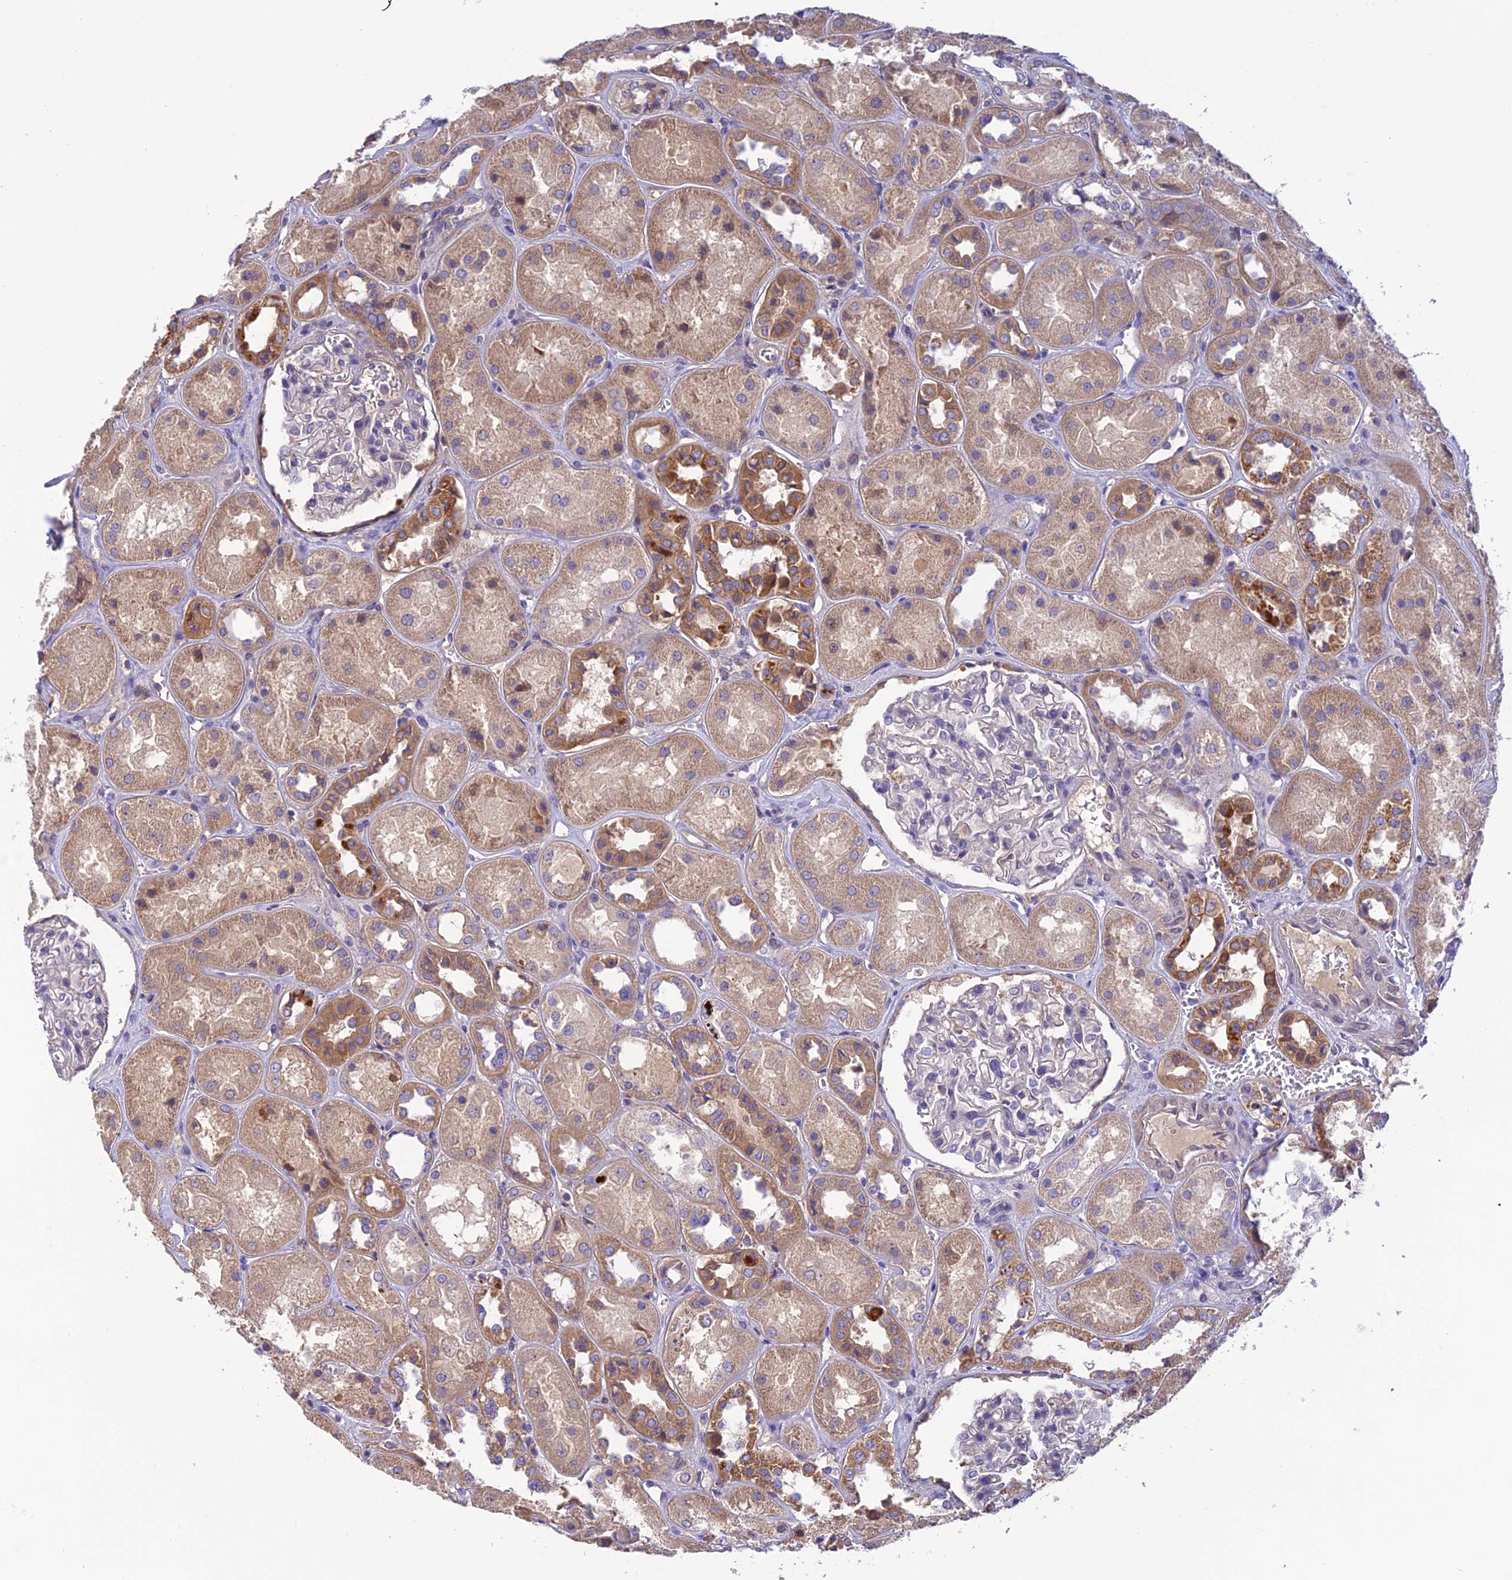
{"staining": {"intensity": "negative", "quantity": "none", "location": "none"}, "tissue": "kidney", "cell_type": "Cells in glomeruli", "image_type": "normal", "snomed": [{"axis": "morphology", "description": "Normal tissue, NOS"}, {"axis": "topography", "description": "Kidney"}], "caption": "This is a histopathology image of IHC staining of normal kidney, which shows no expression in cells in glomeruli.", "gene": "PZP", "patient": {"sex": "male", "age": 70}}